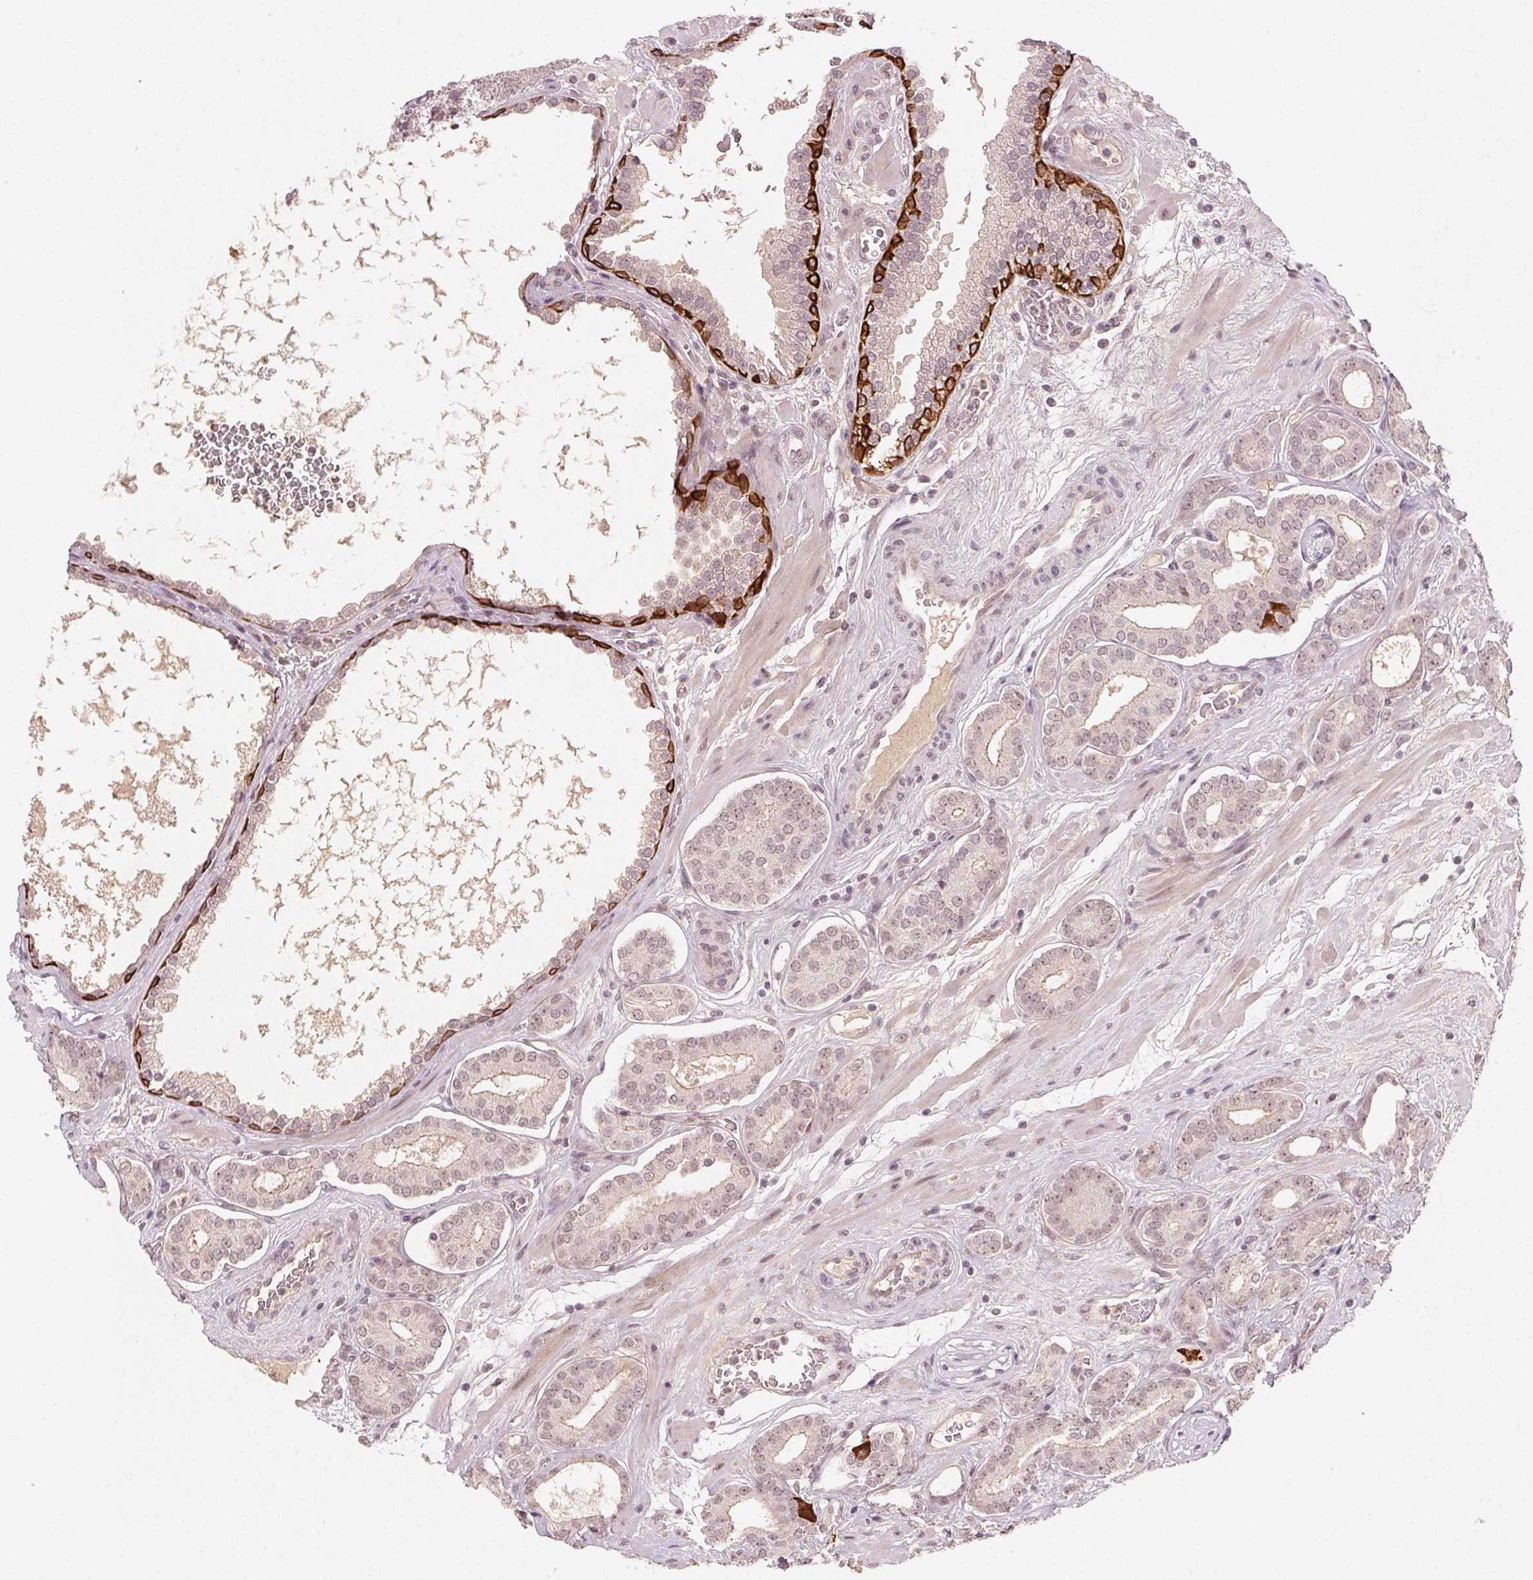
{"staining": {"intensity": "negative", "quantity": "none", "location": "none"}, "tissue": "prostate cancer", "cell_type": "Tumor cells", "image_type": "cancer", "snomed": [{"axis": "morphology", "description": "Adenocarcinoma, High grade"}, {"axis": "topography", "description": "Prostate"}], "caption": "A high-resolution image shows IHC staining of prostate cancer, which shows no significant positivity in tumor cells.", "gene": "TUB", "patient": {"sex": "male", "age": 66}}